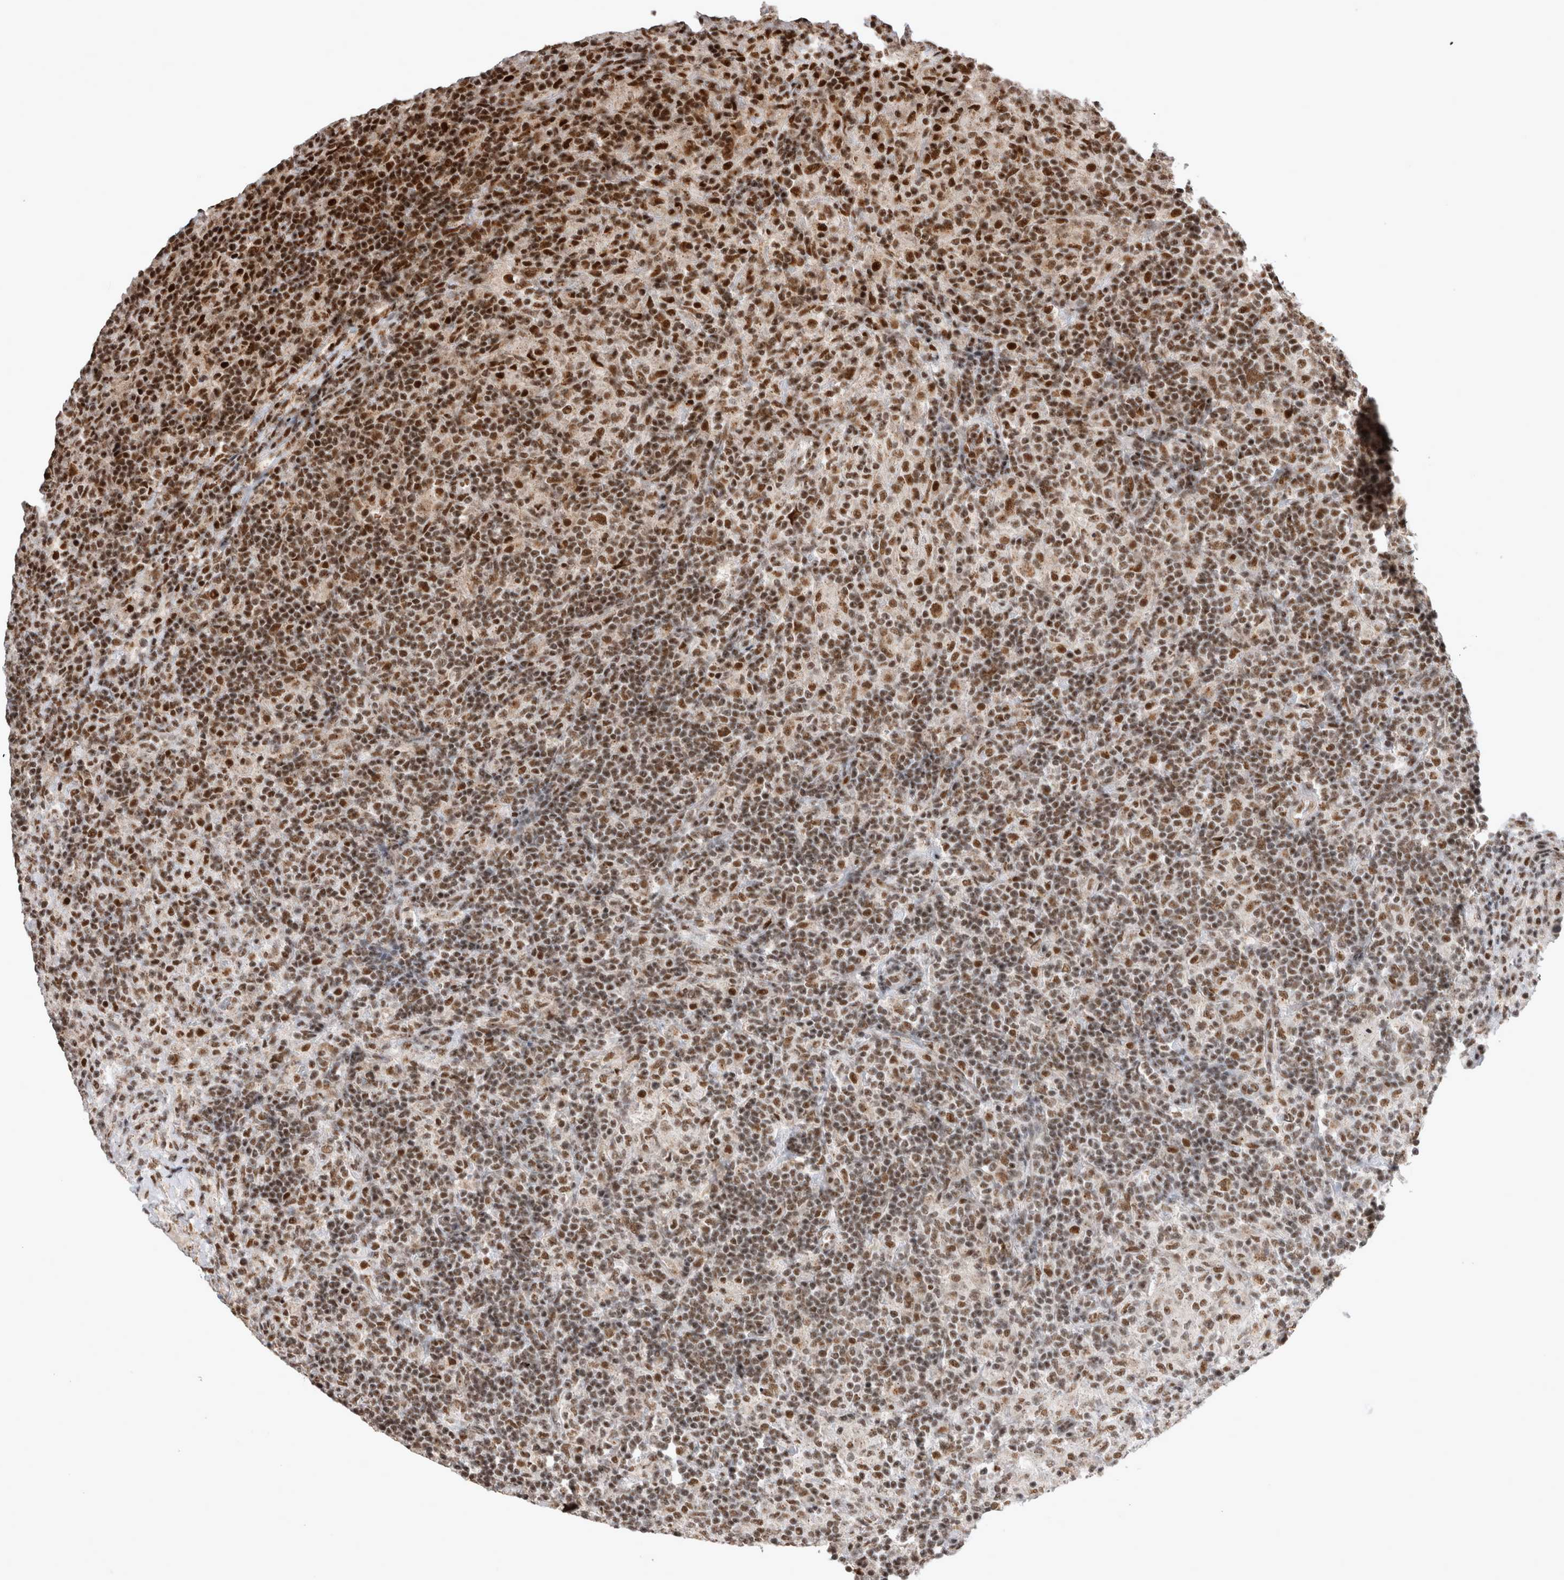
{"staining": {"intensity": "strong", "quantity": ">75%", "location": "nuclear"}, "tissue": "lymphoma", "cell_type": "Tumor cells", "image_type": "cancer", "snomed": [{"axis": "morphology", "description": "Hodgkin's disease, NOS"}, {"axis": "topography", "description": "Lymph node"}], "caption": "Strong nuclear expression for a protein is identified in about >75% of tumor cells of Hodgkin's disease using immunohistochemistry (IHC).", "gene": "EYA2", "patient": {"sex": "male", "age": 70}}